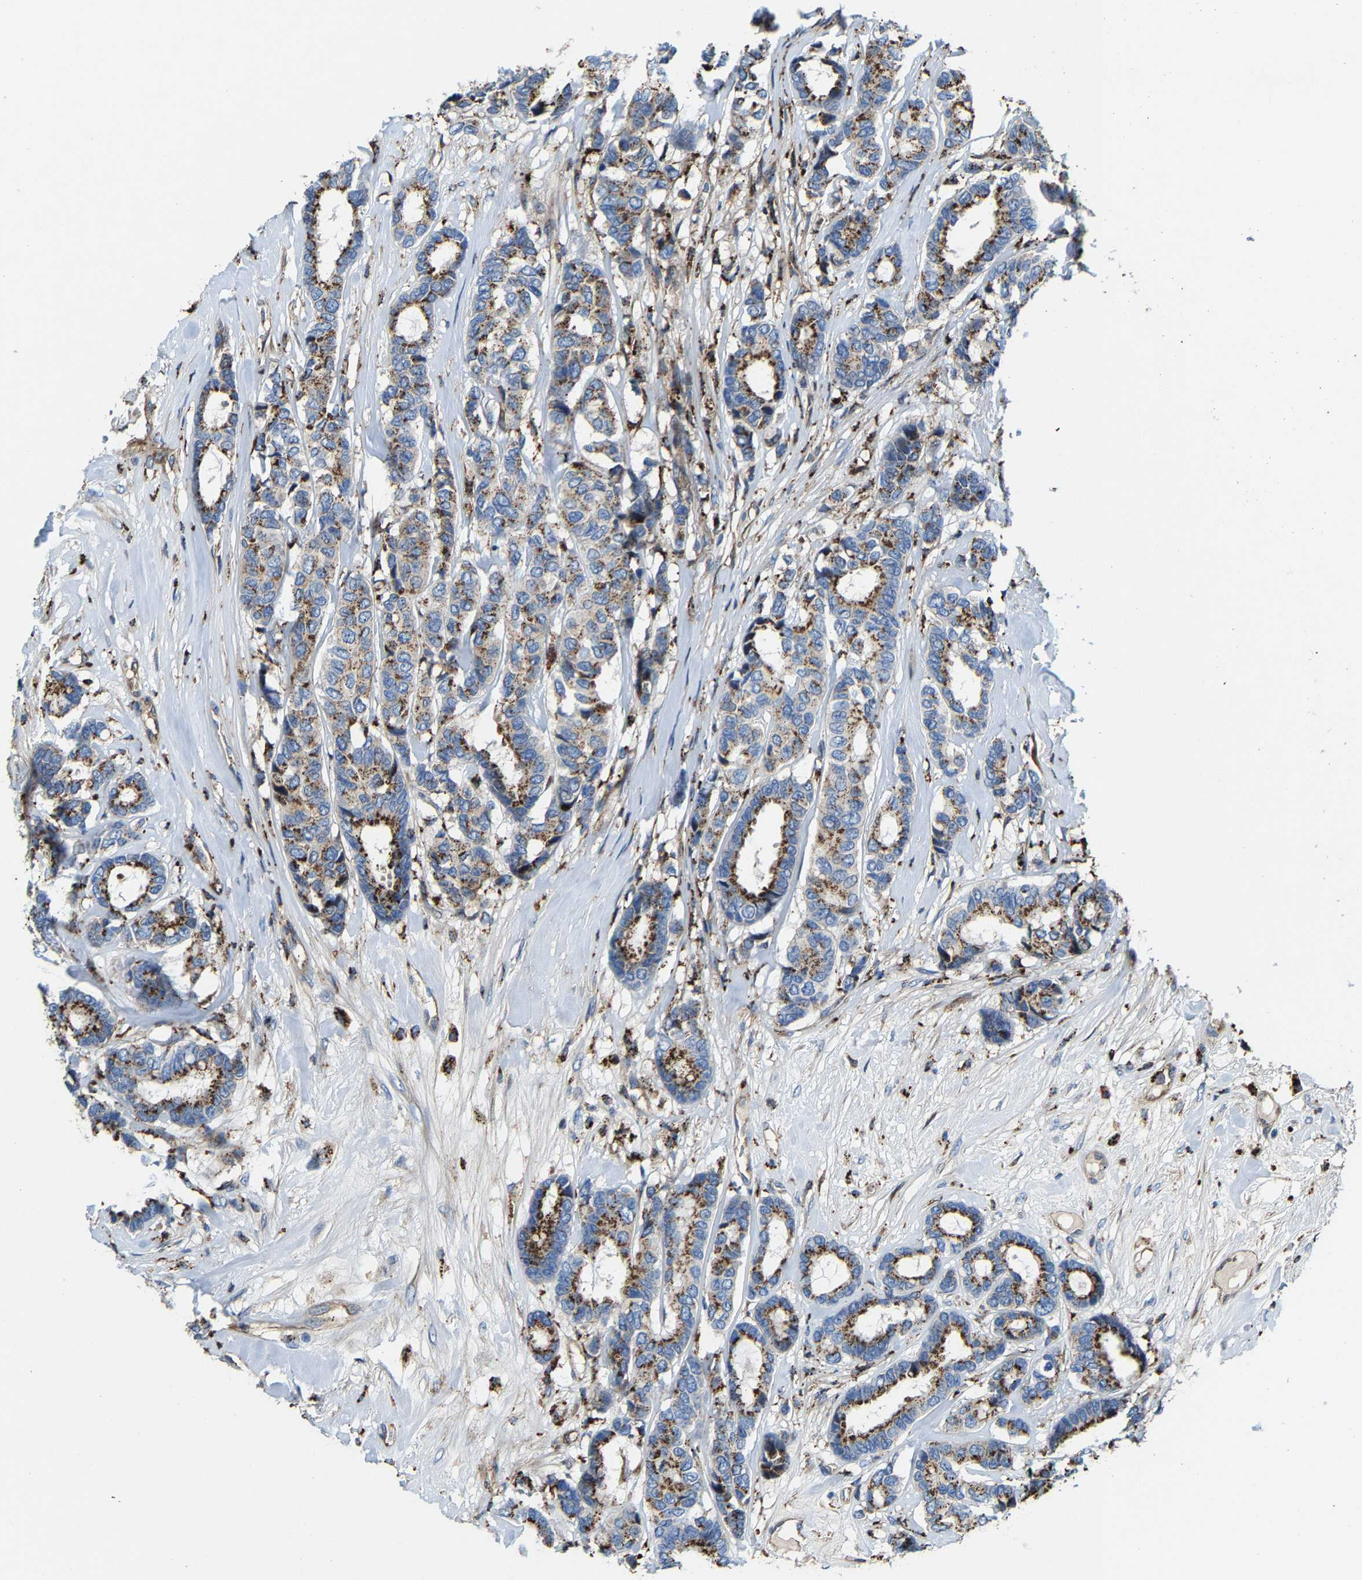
{"staining": {"intensity": "moderate", "quantity": ">75%", "location": "cytoplasmic/membranous"}, "tissue": "breast cancer", "cell_type": "Tumor cells", "image_type": "cancer", "snomed": [{"axis": "morphology", "description": "Duct carcinoma"}, {"axis": "topography", "description": "Breast"}], "caption": "The micrograph demonstrates immunohistochemical staining of intraductal carcinoma (breast). There is moderate cytoplasmic/membranous expression is appreciated in about >75% of tumor cells.", "gene": "DPP7", "patient": {"sex": "female", "age": 87}}